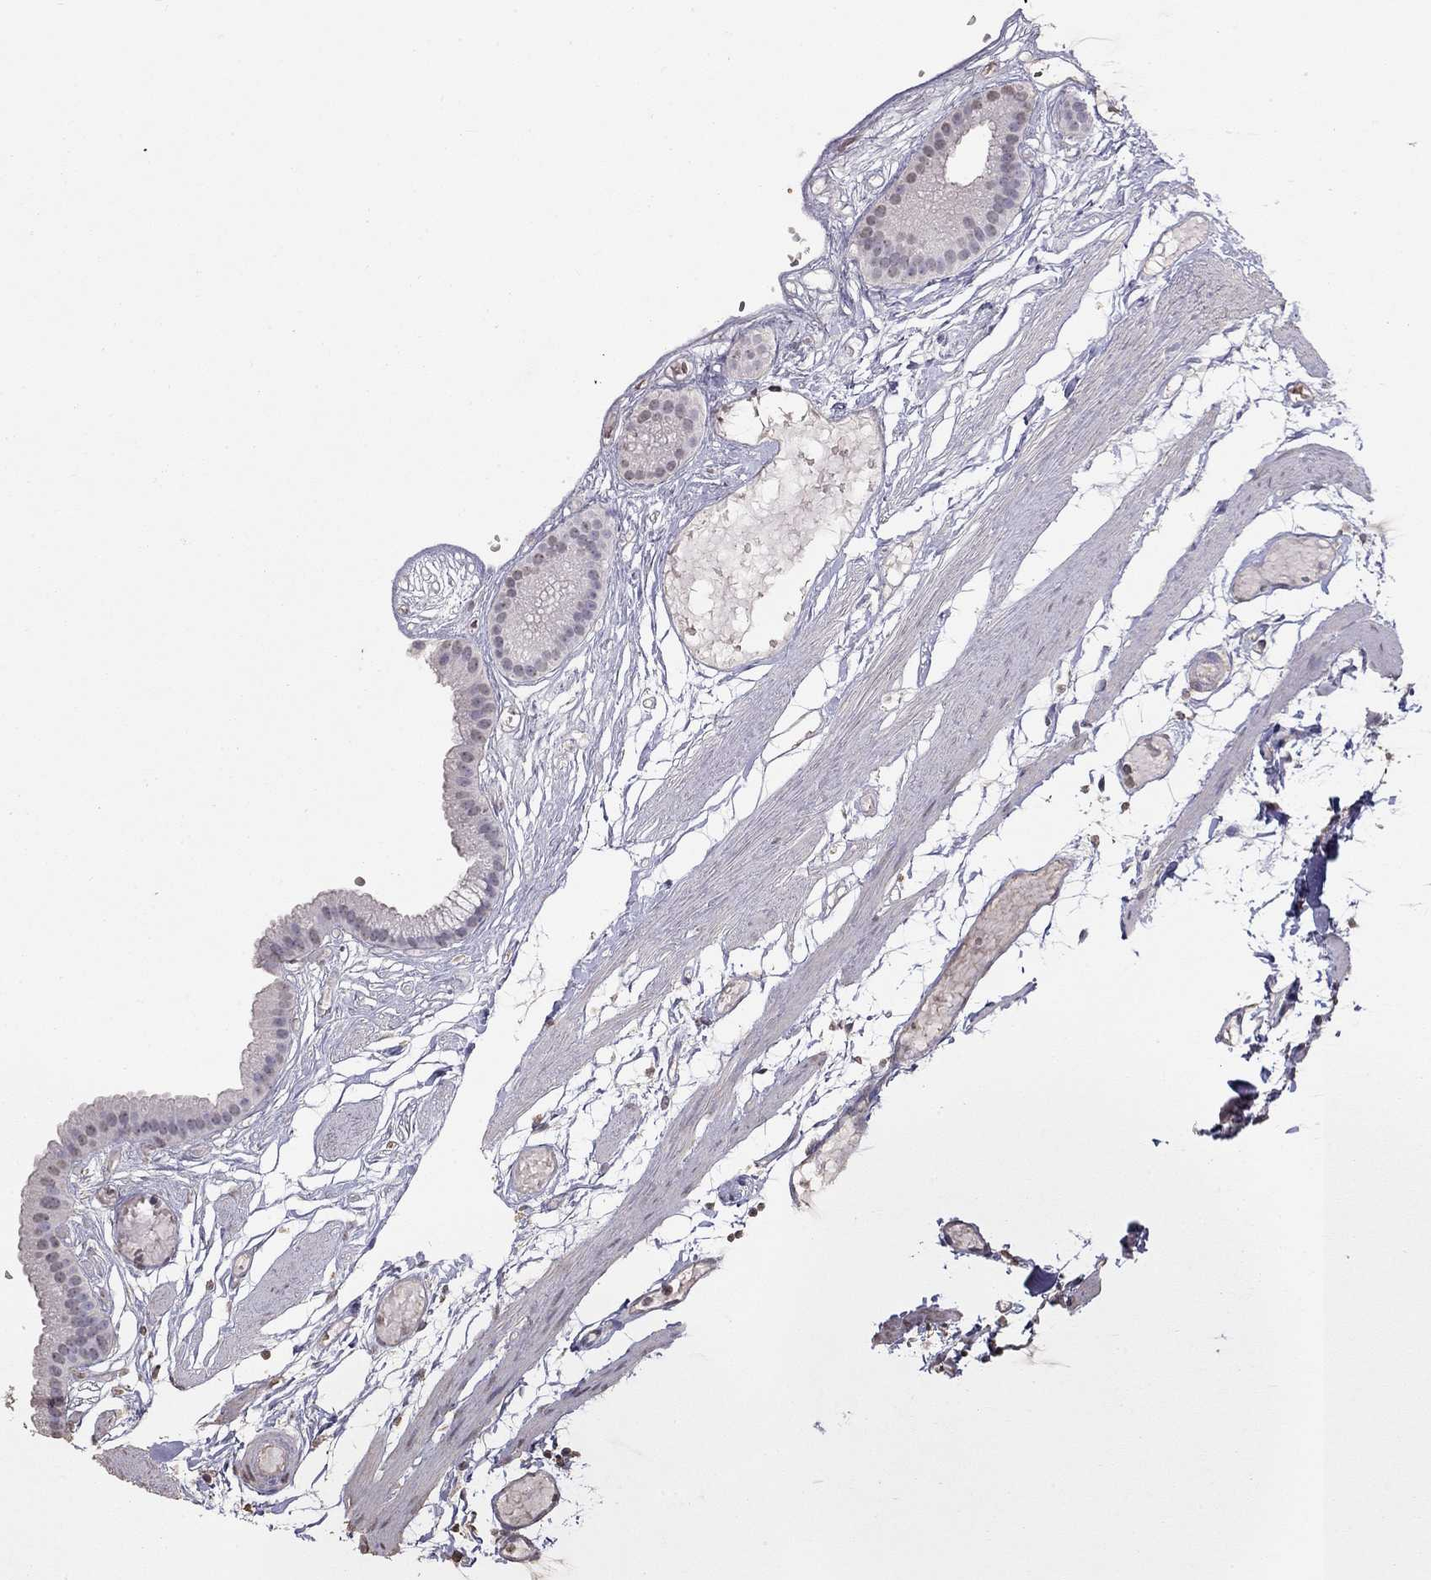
{"staining": {"intensity": "negative", "quantity": "none", "location": "none"}, "tissue": "gallbladder", "cell_type": "Glandular cells", "image_type": "normal", "snomed": [{"axis": "morphology", "description": "Normal tissue, NOS"}, {"axis": "topography", "description": "Gallbladder"}], "caption": "An immunohistochemistry (IHC) histopathology image of benign gallbladder is shown. There is no staining in glandular cells of gallbladder. (Immunohistochemistry (ihc), brightfield microscopy, high magnification).", "gene": "SUN3", "patient": {"sex": "female", "age": 45}}